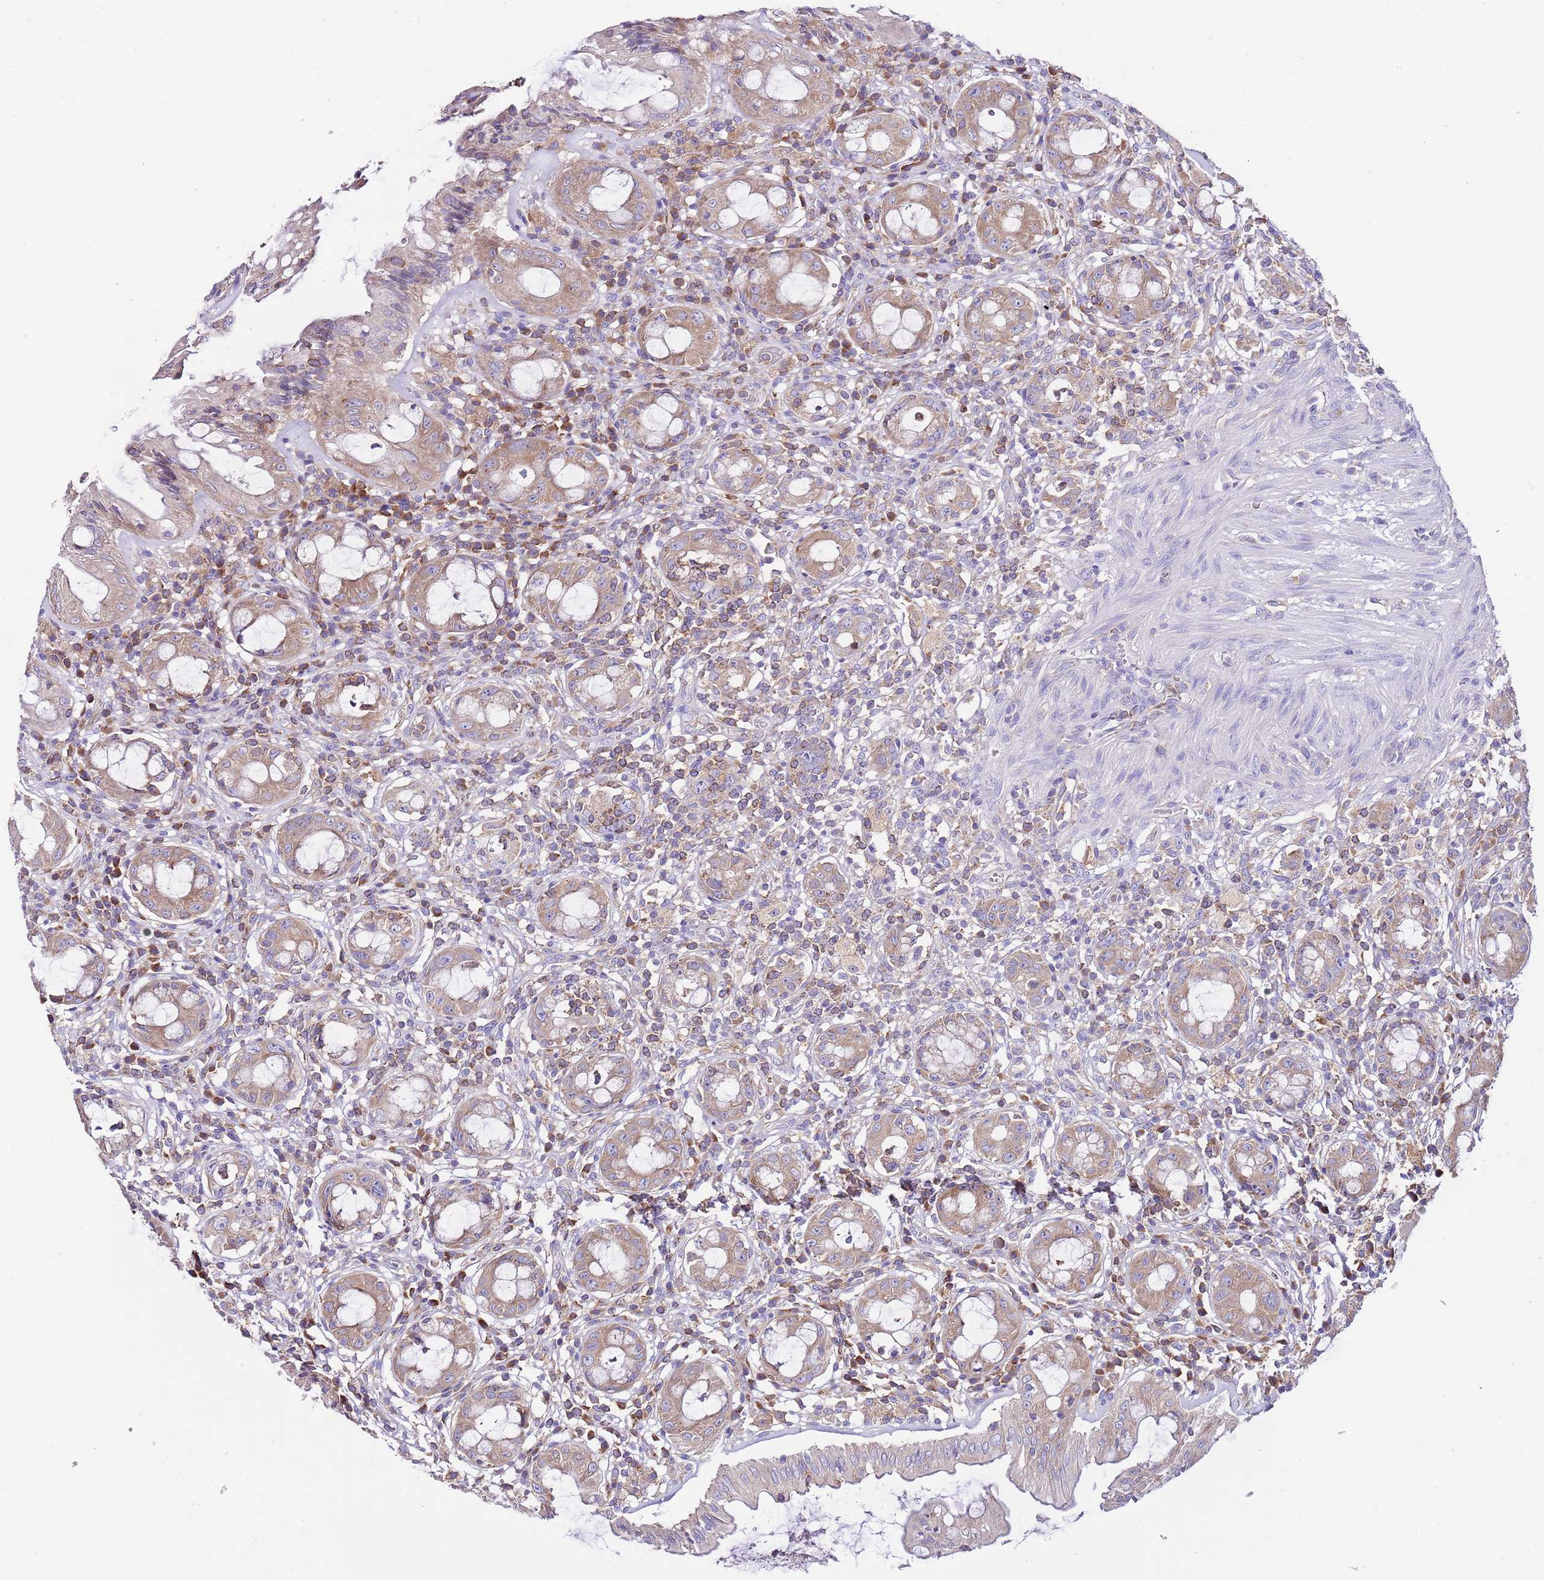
{"staining": {"intensity": "moderate", "quantity": ">75%", "location": "cytoplasmic/membranous"}, "tissue": "rectum", "cell_type": "Glandular cells", "image_type": "normal", "snomed": [{"axis": "morphology", "description": "Normal tissue, NOS"}, {"axis": "topography", "description": "Rectum"}], "caption": "This image exhibits IHC staining of benign rectum, with medium moderate cytoplasmic/membranous positivity in approximately >75% of glandular cells.", "gene": "RPS10", "patient": {"sex": "female", "age": 57}}